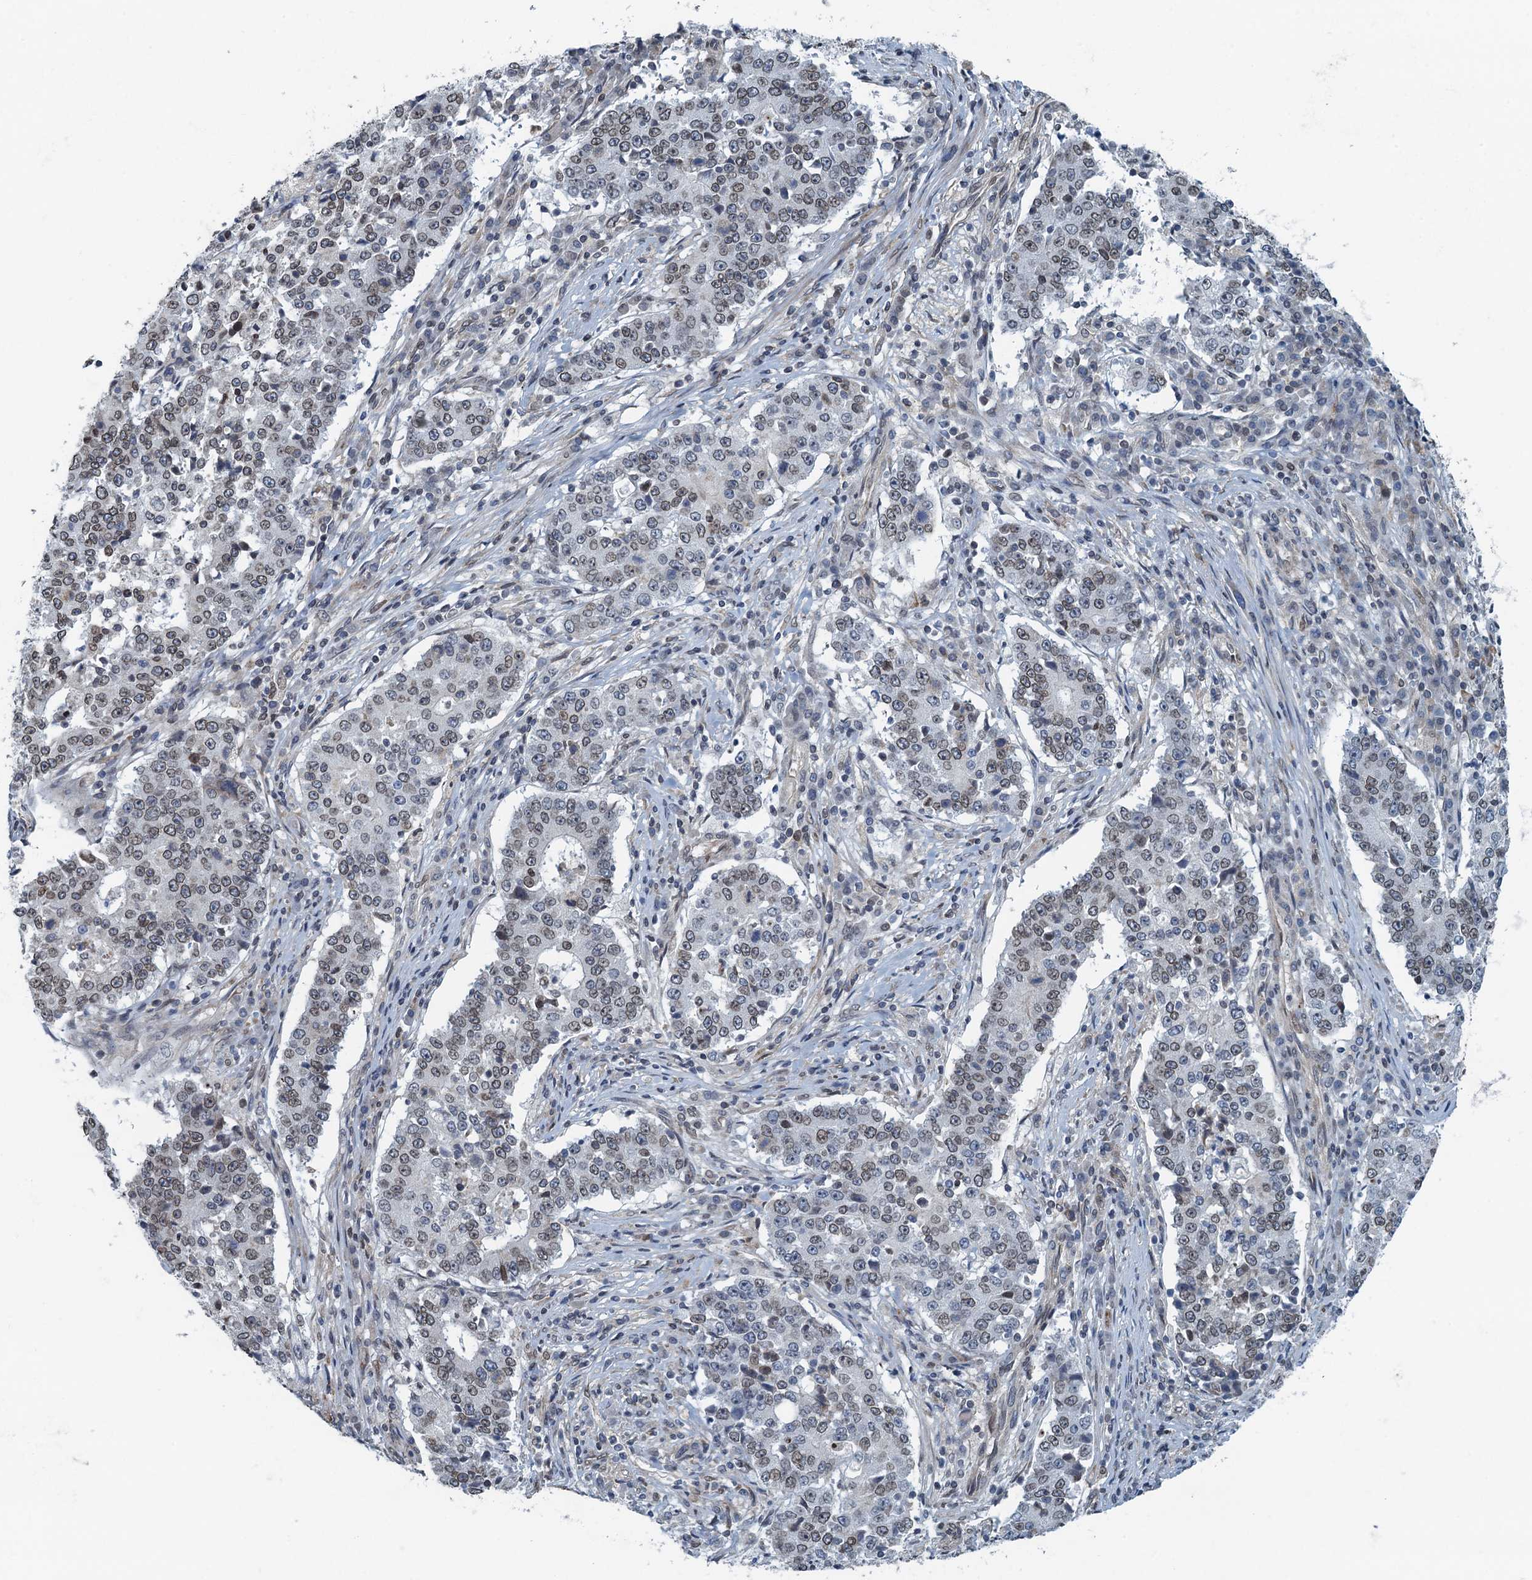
{"staining": {"intensity": "weak", "quantity": ">75%", "location": "cytoplasmic/membranous,nuclear"}, "tissue": "stomach cancer", "cell_type": "Tumor cells", "image_type": "cancer", "snomed": [{"axis": "morphology", "description": "Adenocarcinoma, NOS"}, {"axis": "topography", "description": "Stomach"}], "caption": "DAB (3,3'-diaminobenzidine) immunohistochemical staining of human stomach cancer reveals weak cytoplasmic/membranous and nuclear protein staining in about >75% of tumor cells.", "gene": "CCDC34", "patient": {"sex": "male", "age": 59}}